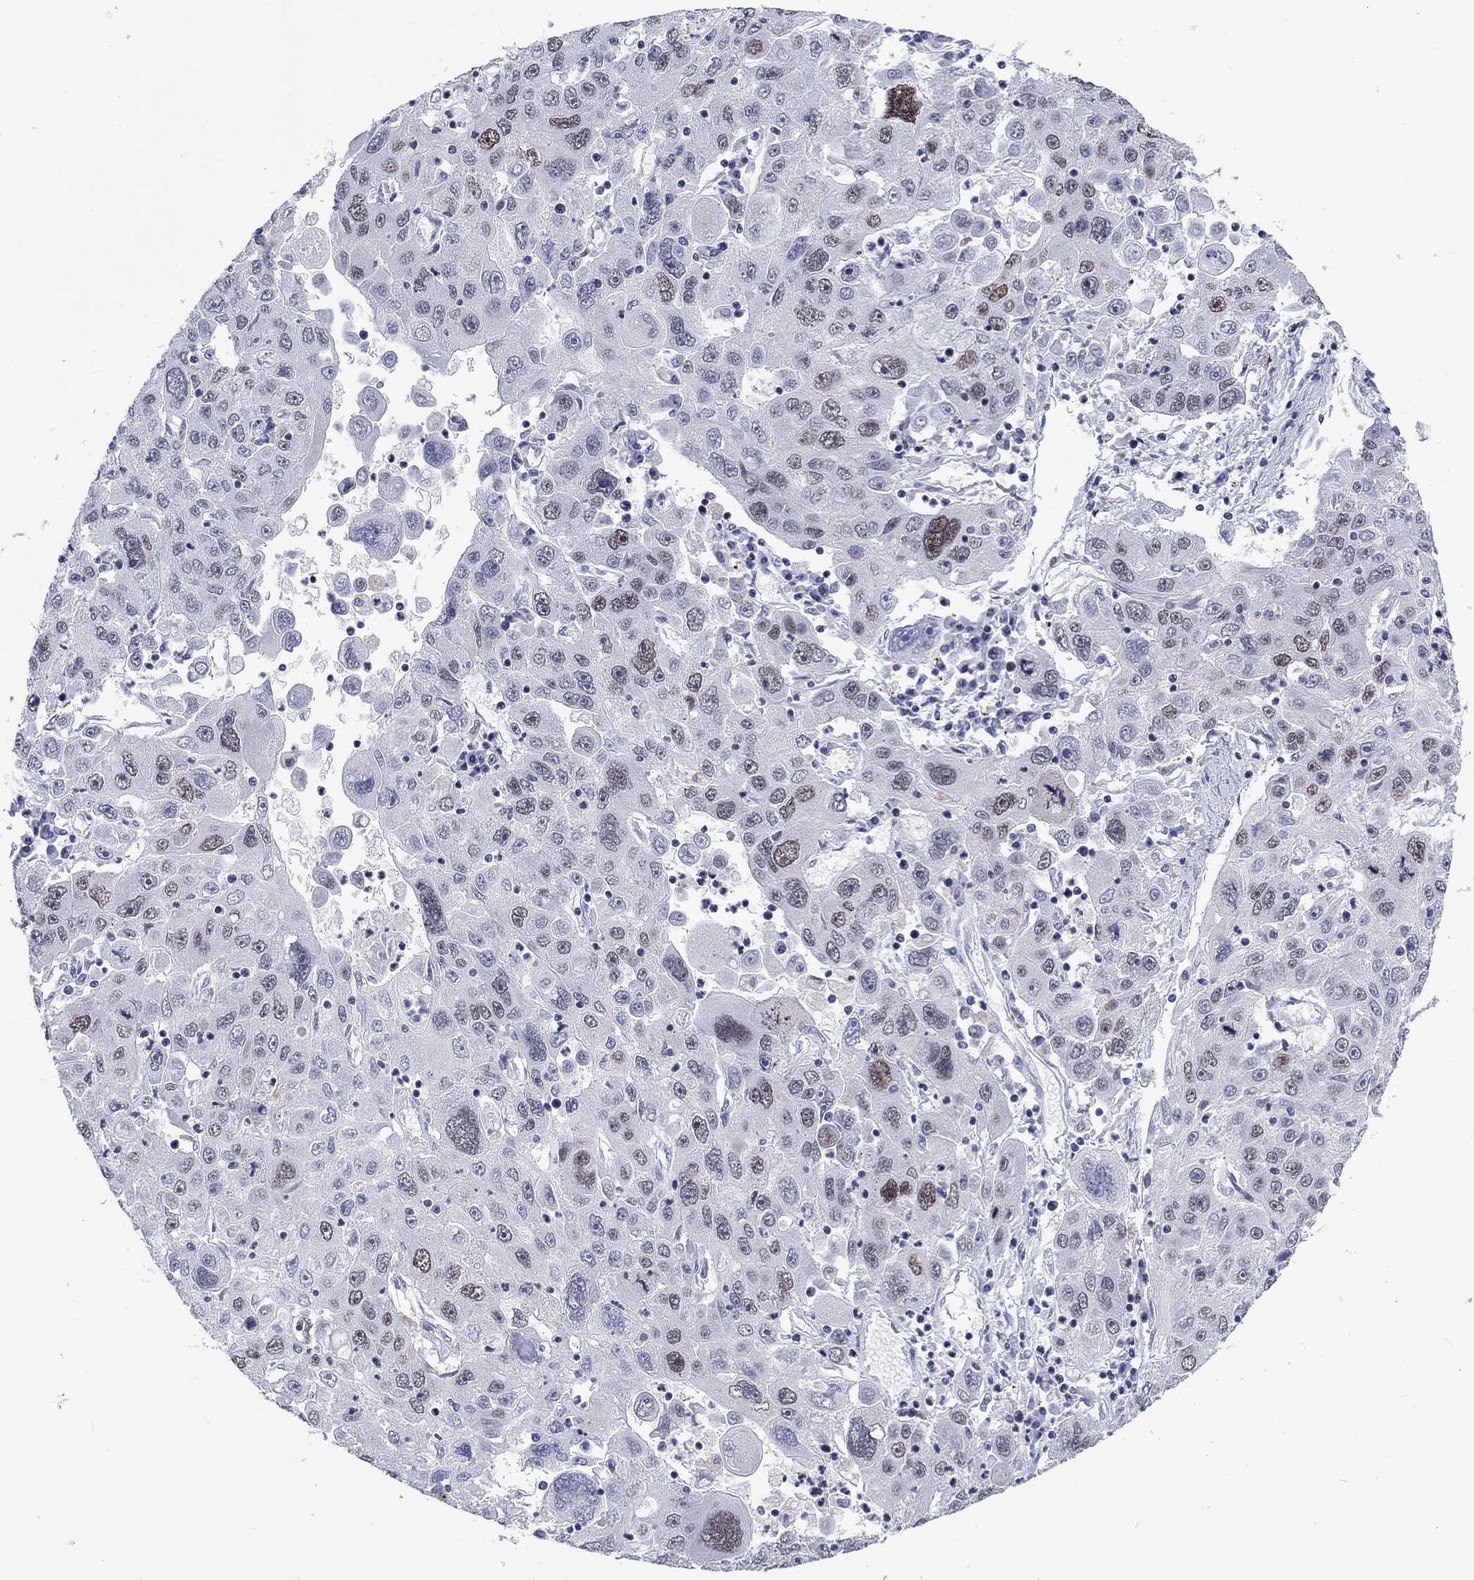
{"staining": {"intensity": "moderate", "quantity": "<25%", "location": "nuclear"}, "tissue": "stomach cancer", "cell_type": "Tumor cells", "image_type": "cancer", "snomed": [{"axis": "morphology", "description": "Adenocarcinoma, NOS"}, {"axis": "topography", "description": "Stomach"}], "caption": "Protein staining displays moderate nuclear expression in approximately <25% of tumor cells in adenocarcinoma (stomach).", "gene": "CDCA2", "patient": {"sex": "male", "age": 56}}